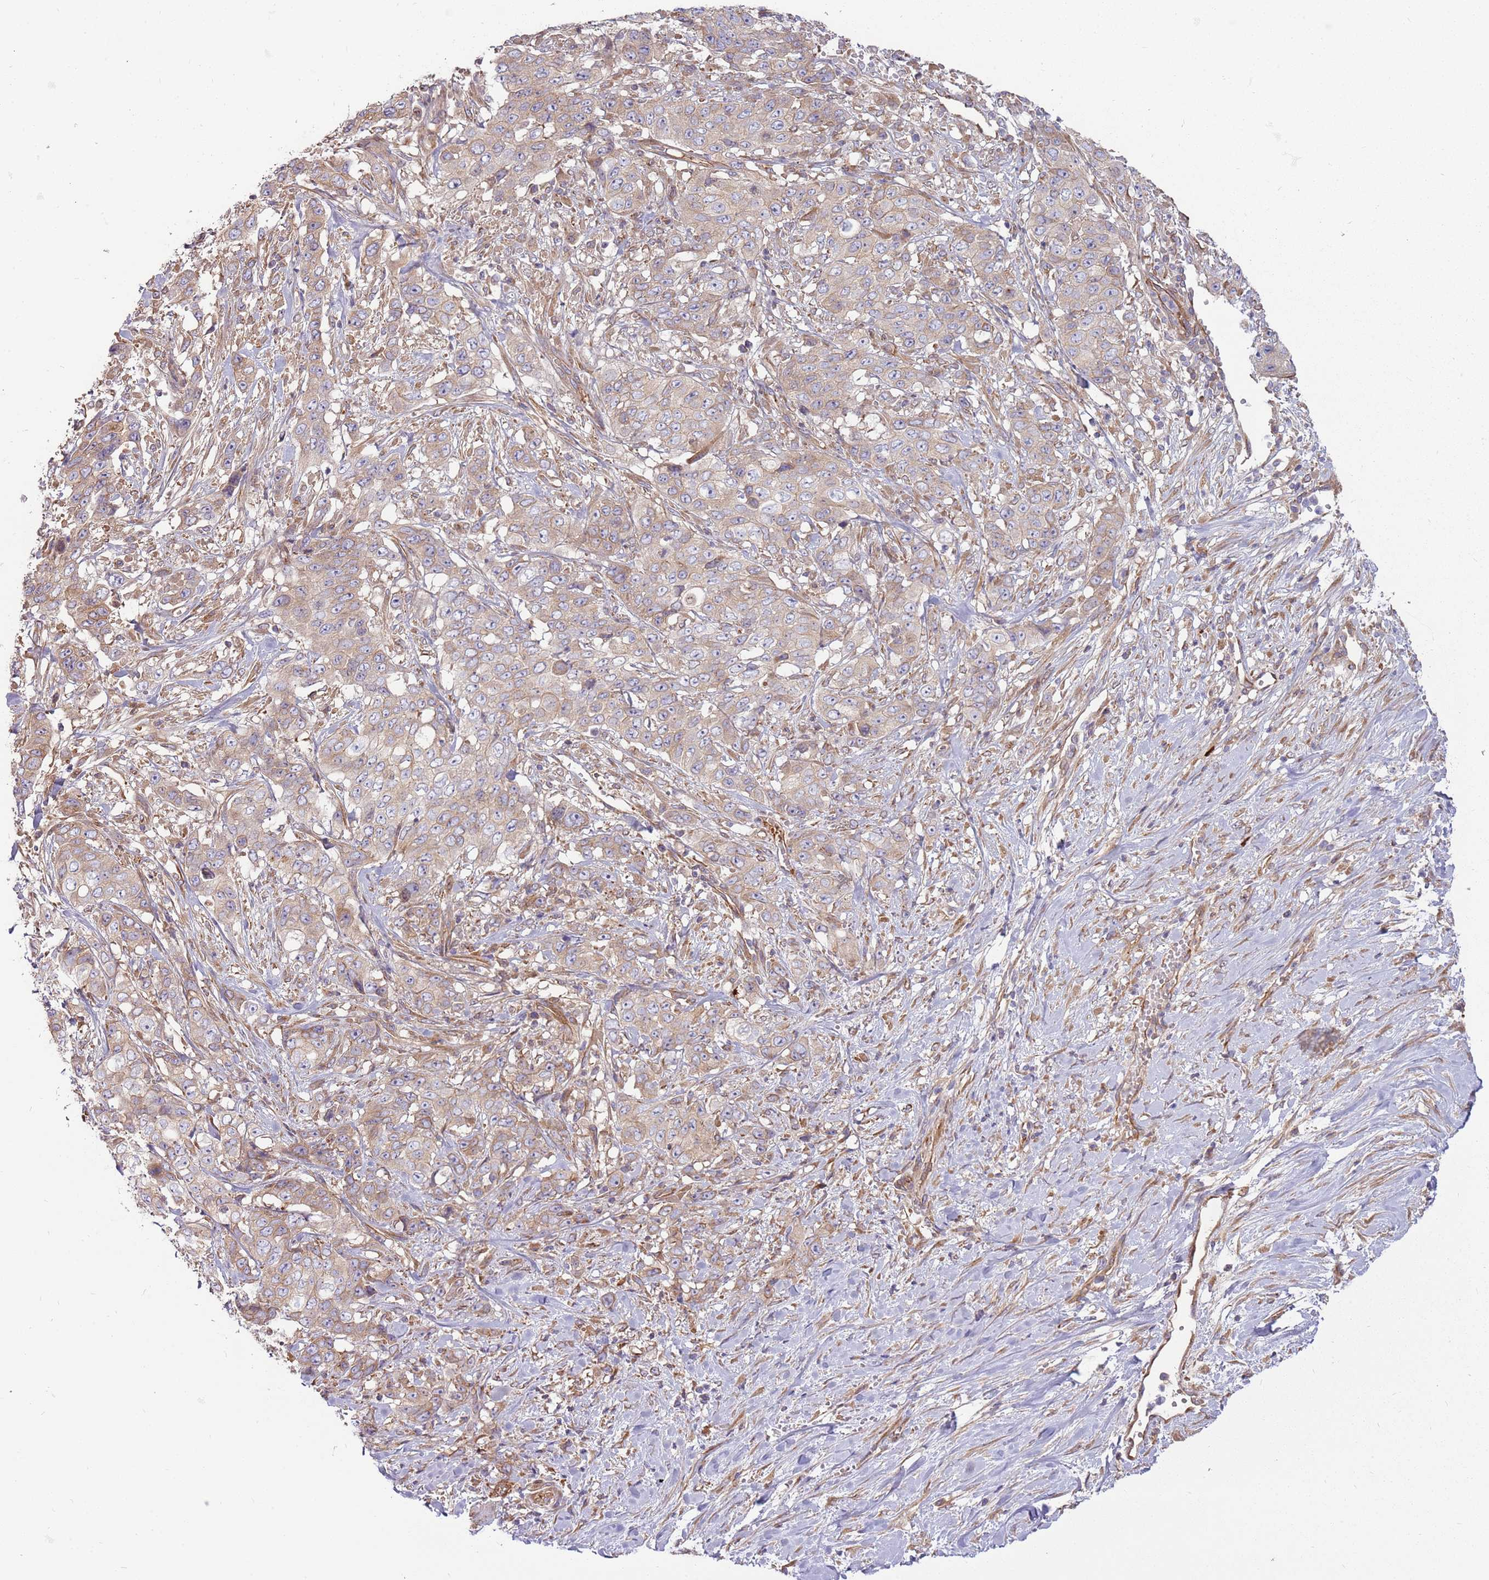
{"staining": {"intensity": "weak", "quantity": ">75%", "location": "cytoplasmic/membranous"}, "tissue": "stomach cancer", "cell_type": "Tumor cells", "image_type": "cancer", "snomed": [{"axis": "morphology", "description": "Adenocarcinoma, NOS"}, {"axis": "topography", "description": "Stomach, upper"}], "caption": "Tumor cells demonstrate low levels of weak cytoplasmic/membranous staining in approximately >75% of cells in human stomach adenocarcinoma. (DAB IHC, brown staining for protein, blue staining for nuclei).", "gene": "EMC1", "patient": {"sex": "male", "age": 62}}